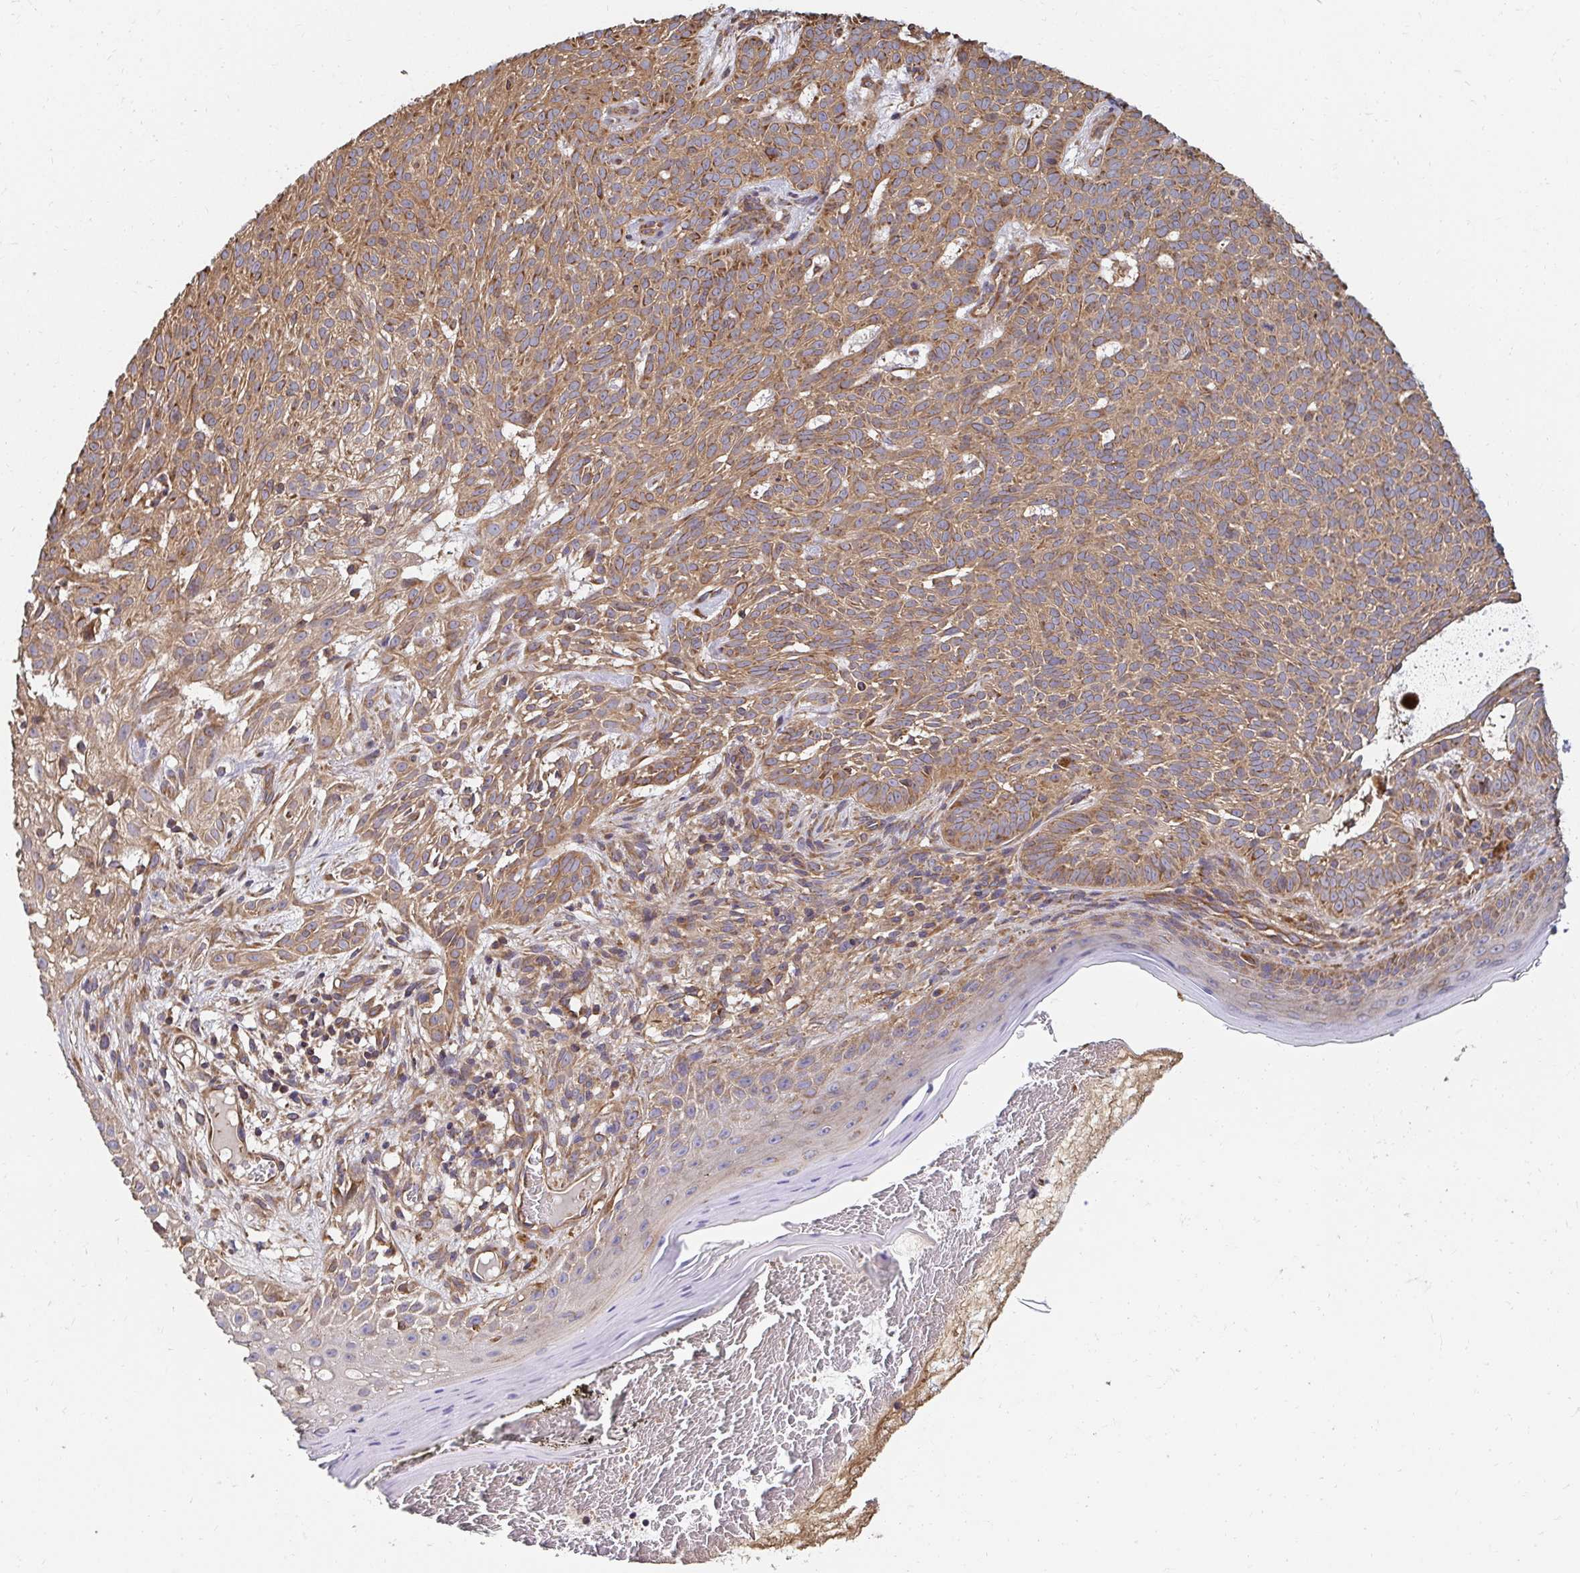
{"staining": {"intensity": "moderate", "quantity": ">75%", "location": "cytoplasmic/membranous"}, "tissue": "skin cancer", "cell_type": "Tumor cells", "image_type": "cancer", "snomed": [{"axis": "morphology", "description": "Basal cell carcinoma"}, {"axis": "topography", "description": "Skin"}], "caption": "Protein expression analysis of human skin cancer reveals moderate cytoplasmic/membranous expression in about >75% of tumor cells.", "gene": "APBB1", "patient": {"sex": "male", "age": 78}}